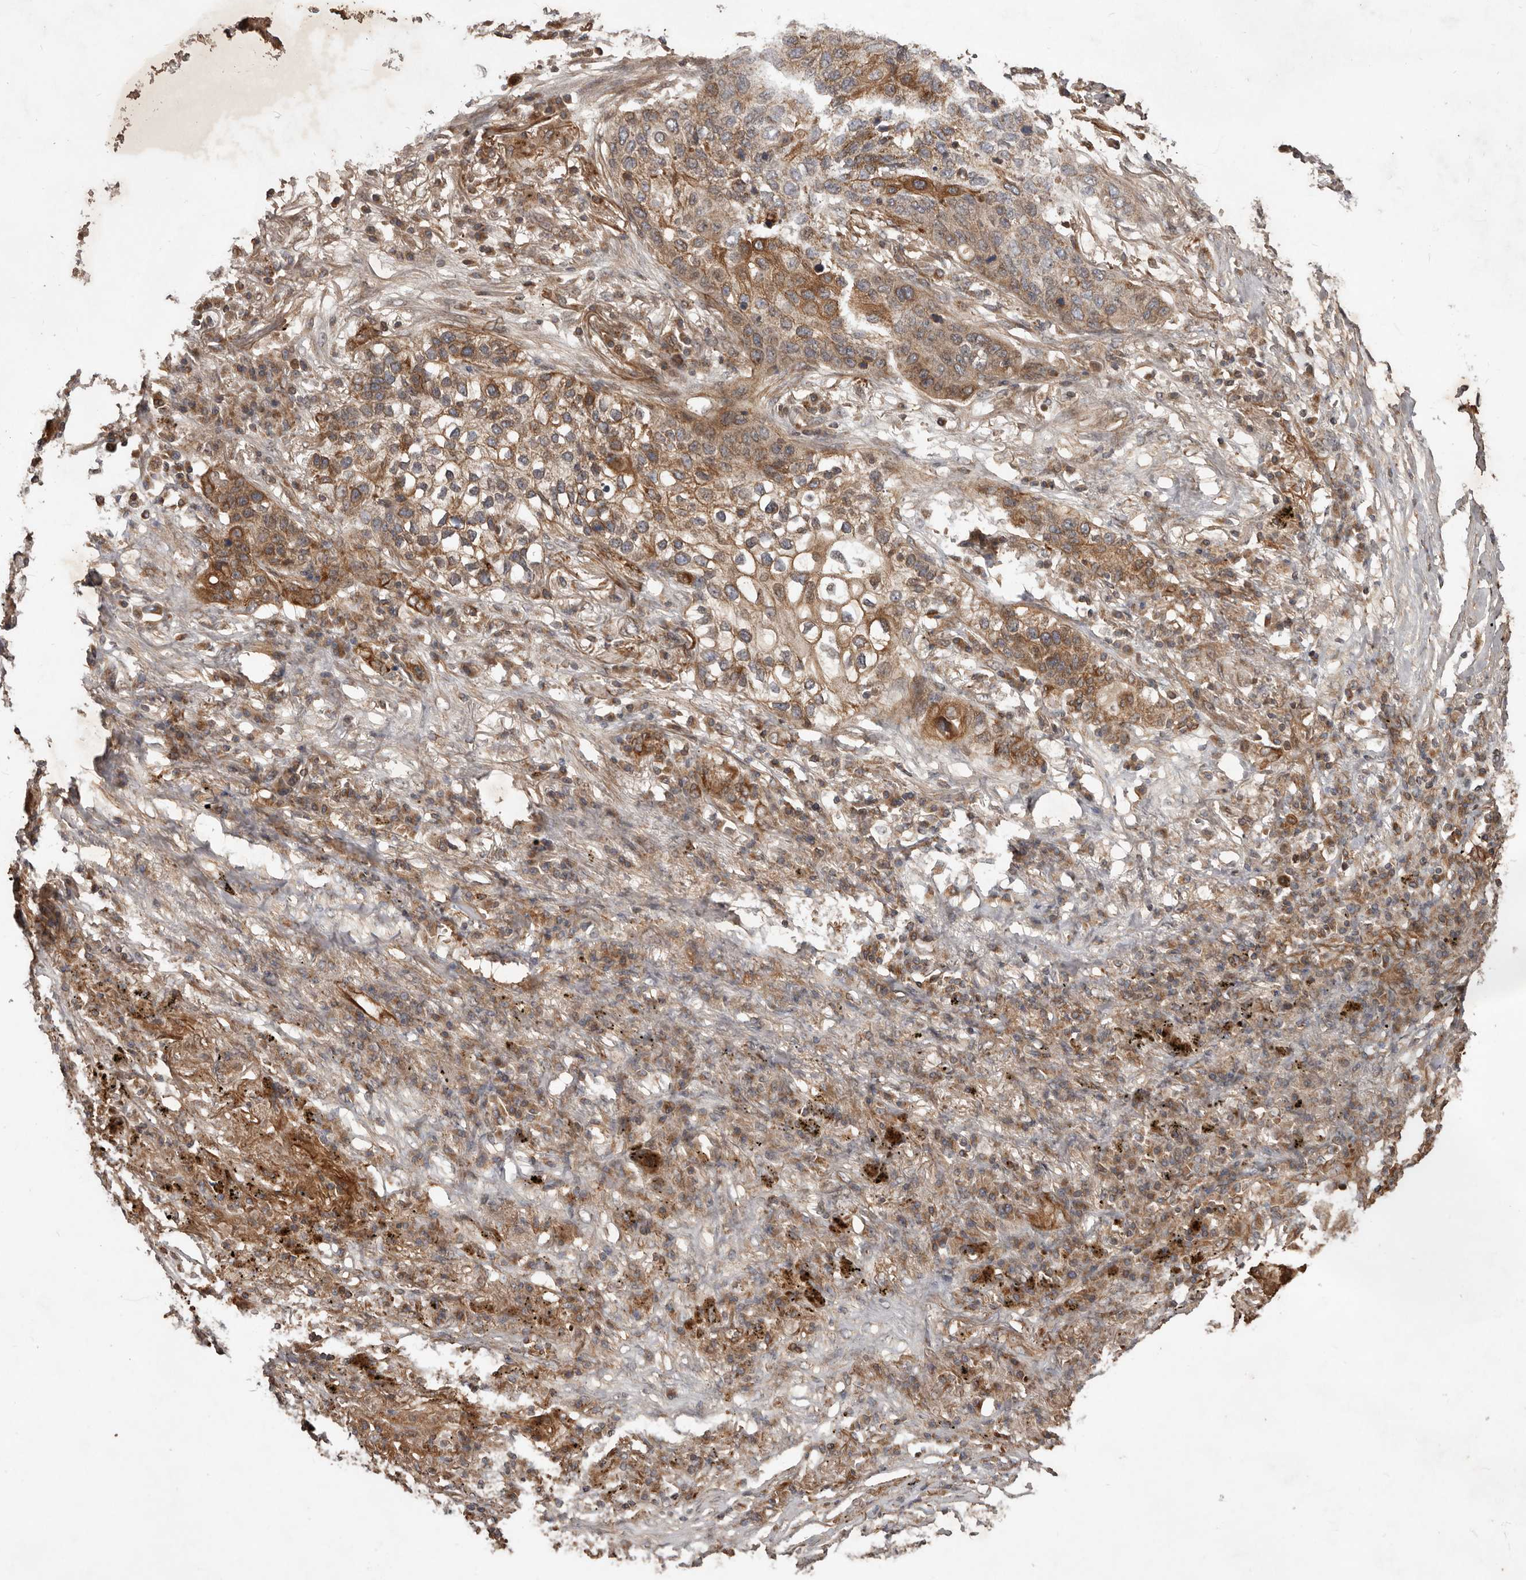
{"staining": {"intensity": "moderate", "quantity": ">75%", "location": "cytoplasmic/membranous"}, "tissue": "lung cancer", "cell_type": "Tumor cells", "image_type": "cancer", "snomed": [{"axis": "morphology", "description": "Squamous cell carcinoma, NOS"}, {"axis": "topography", "description": "Lung"}], "caption": "Squamous cell carcinoma (lung) stained for a protein (brown) demonstrates moderate cytoplasmic/membranous positive positivity in approximately >75% of tumor cells.", "gene": "STK36", "patient": {"sex": "female", "age": 63}}